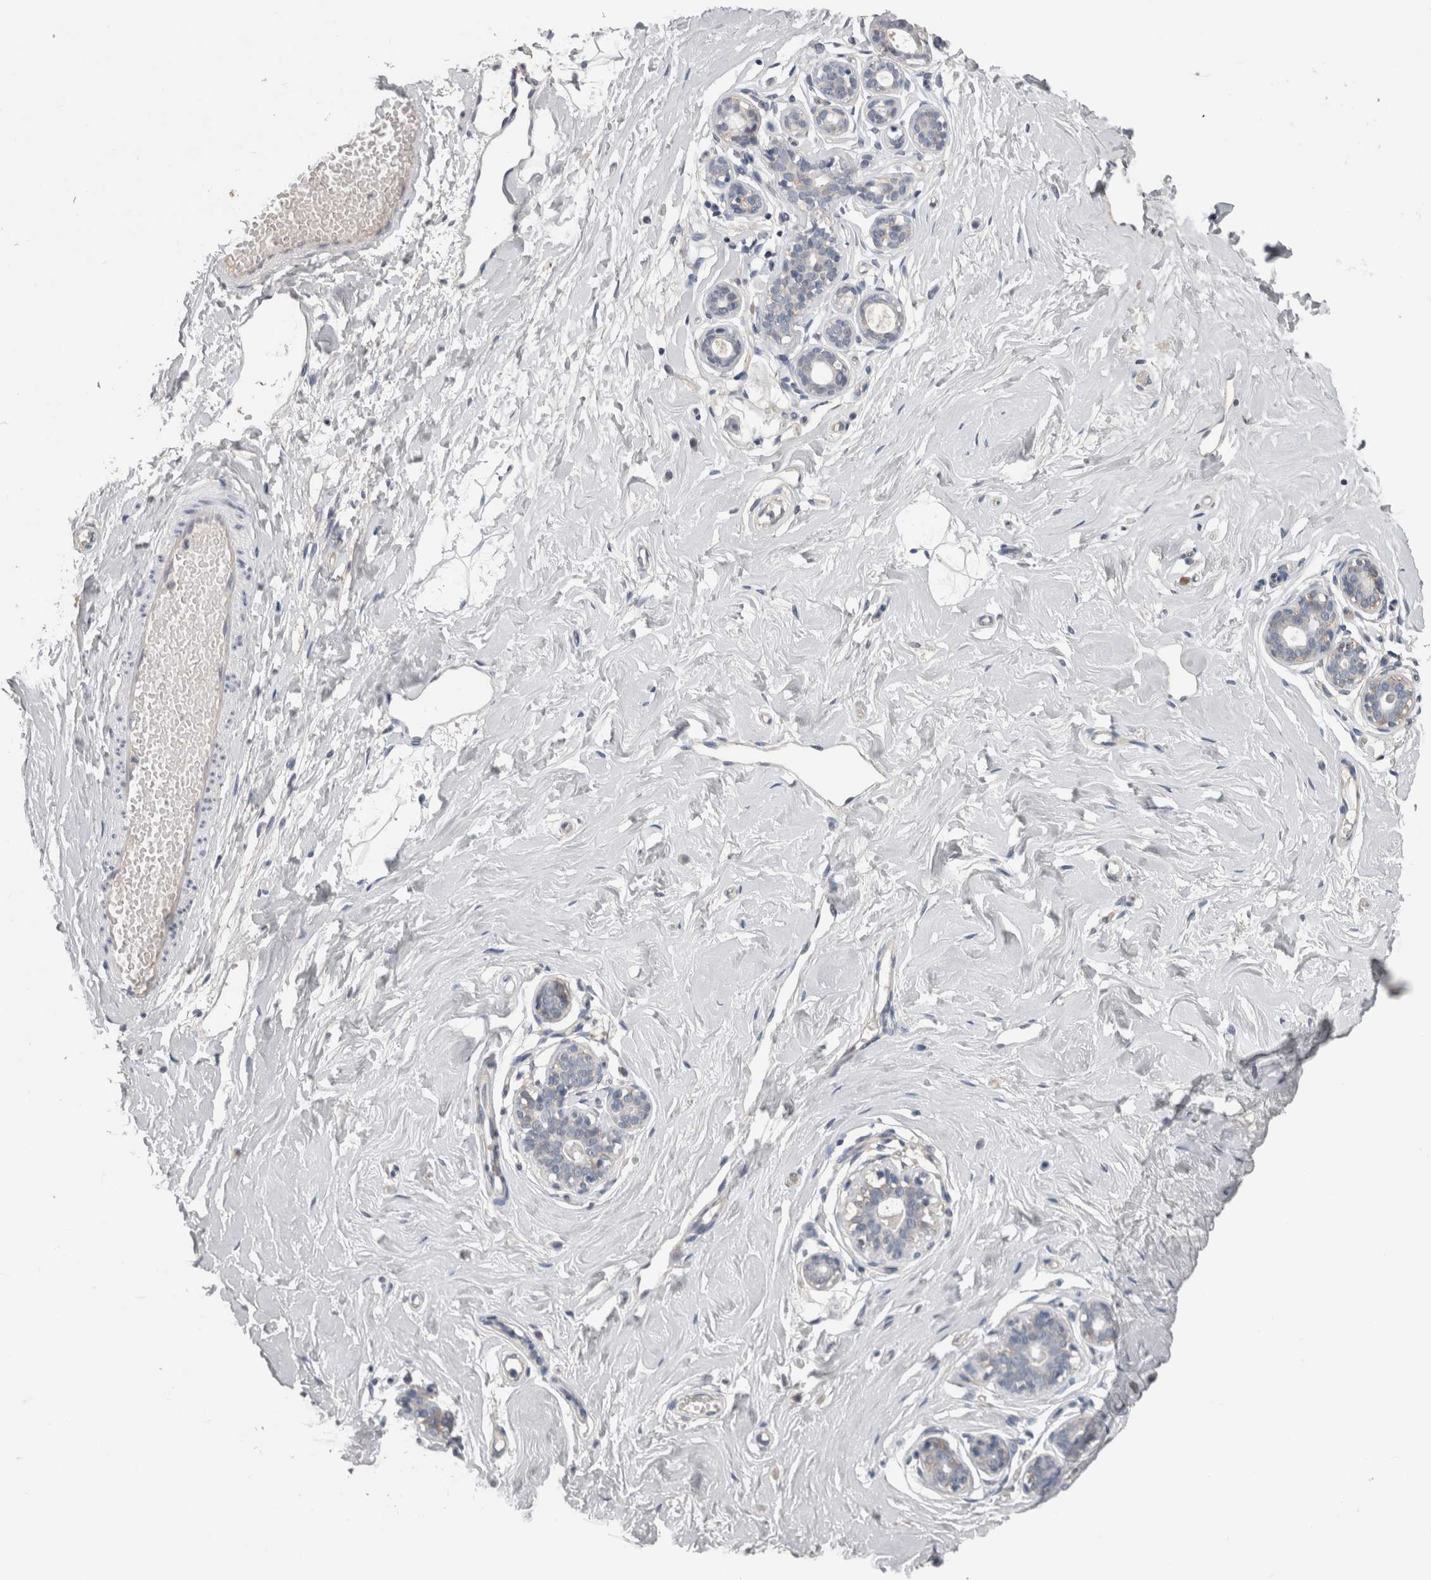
{"staining": {"intensity": "negative", "quantity": "none", "location": "none"}, "tissue": "breast", "cell_type": "Adipocytes", "image_type": "normal", "snomed": [{"axis": "morphology", "description": "Normal tissue, NOS"}, {"axis": "morphology", "description": "Adenoma, NOS"}, {"axis": "topography", "description": "Breast"}], "caption": "Protein analysis of normal breast displays no significant expression in adipocytes. The staining is performed using DAB brown chromogen with nuclei counter-stained in using hematoxylin.", "gene": "NECTIN2", "patient": {"sex": "female", "age": 23}}